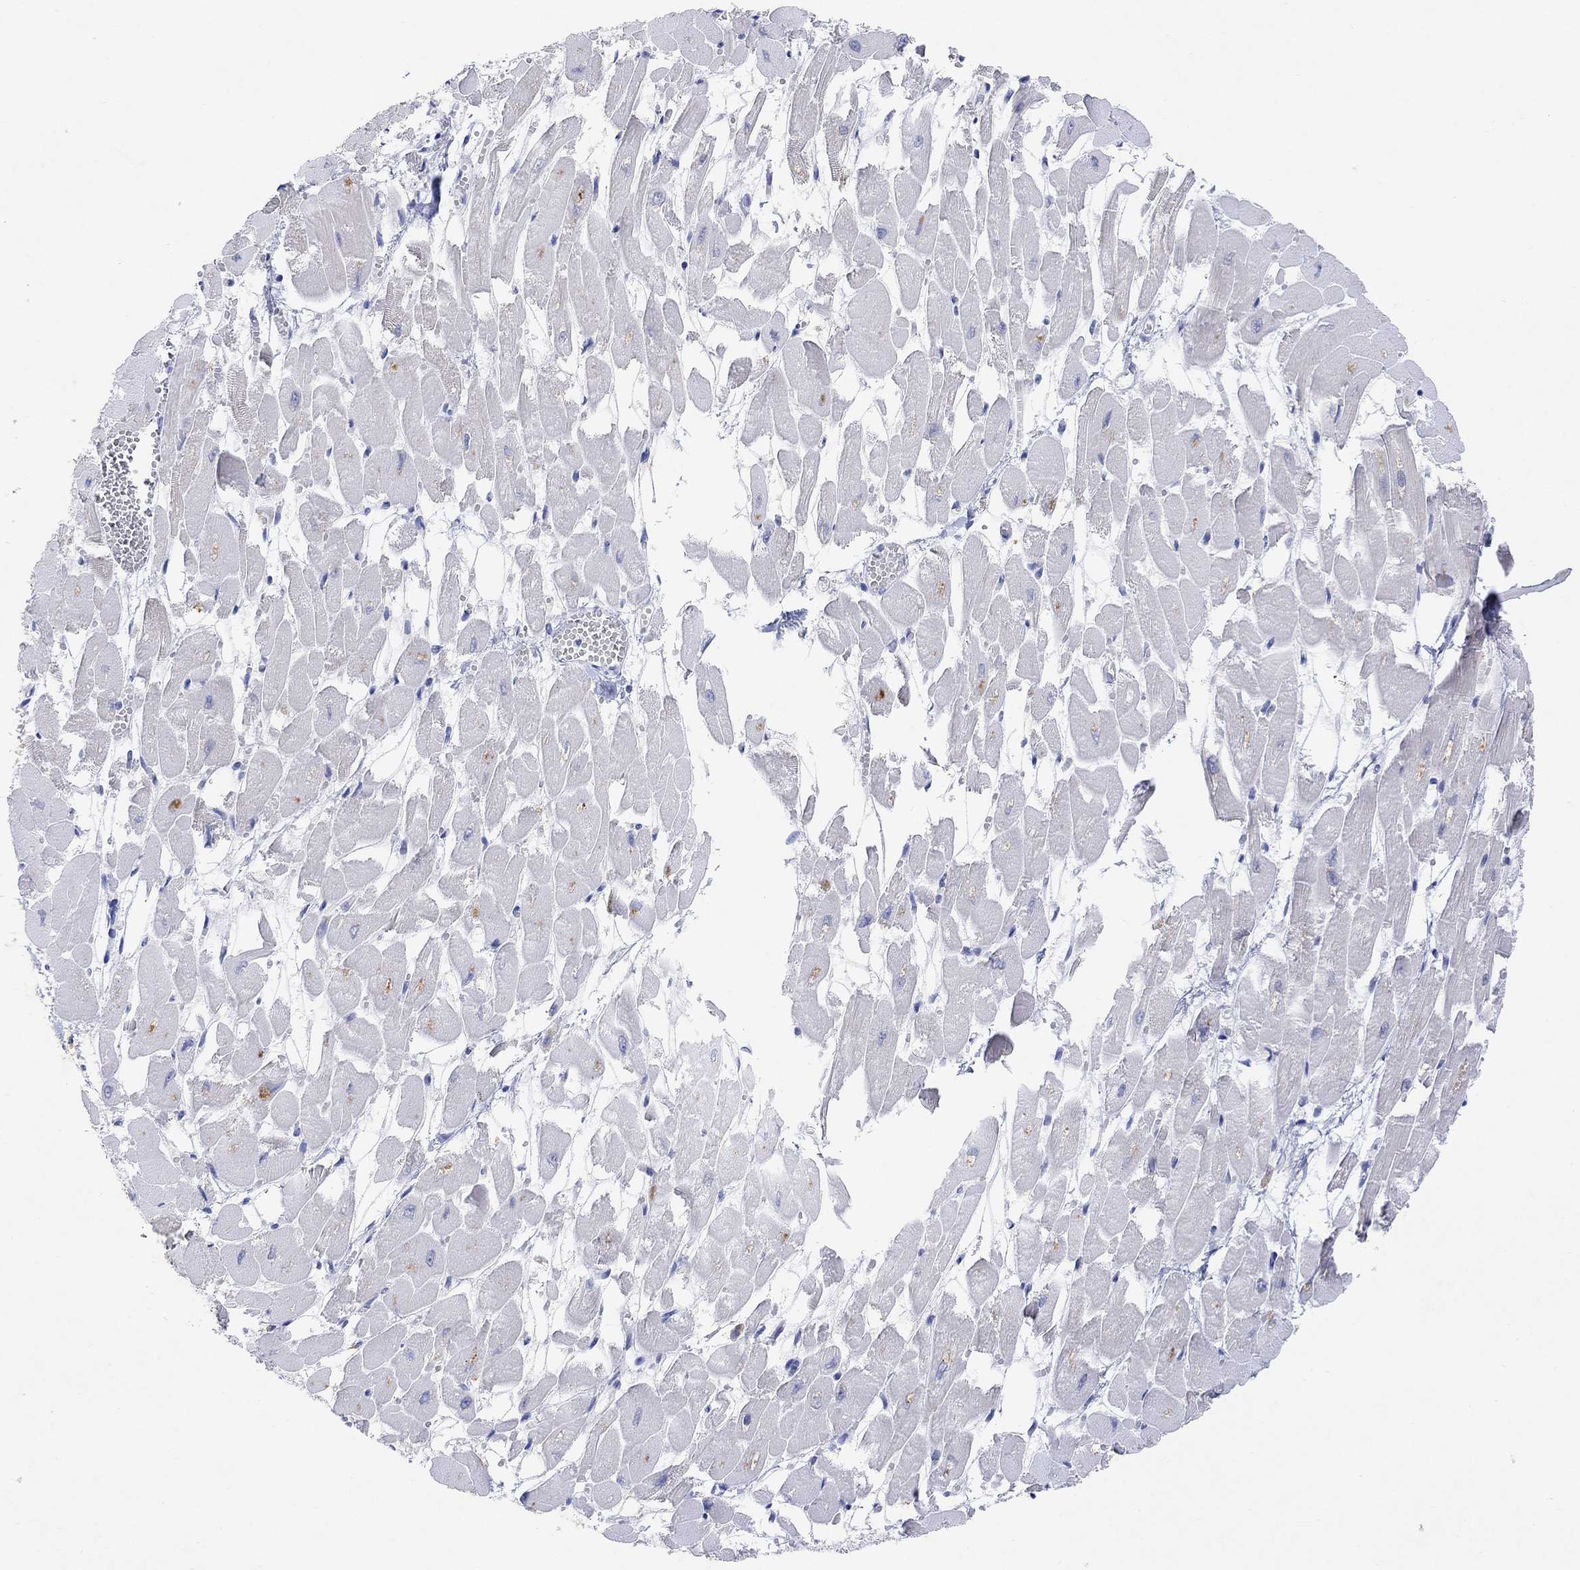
{"staining": {"intensity": "negative", "quantity": "none", "location": "none"}, "tissue": "heart muscle", "cell_type": "Cardiomyocytes", "image_type": "normal", "snomed": [{"axis": "morphology", "description": "Normal tissue, NOS"}, {"axis": "topography", "description": "Heart"}], "caption": "The image demonstrates no significant positivity in cardiomyocytes of heart muscle.", "gene": "TYR", "patient": {"sex": "female", "age": 52}}